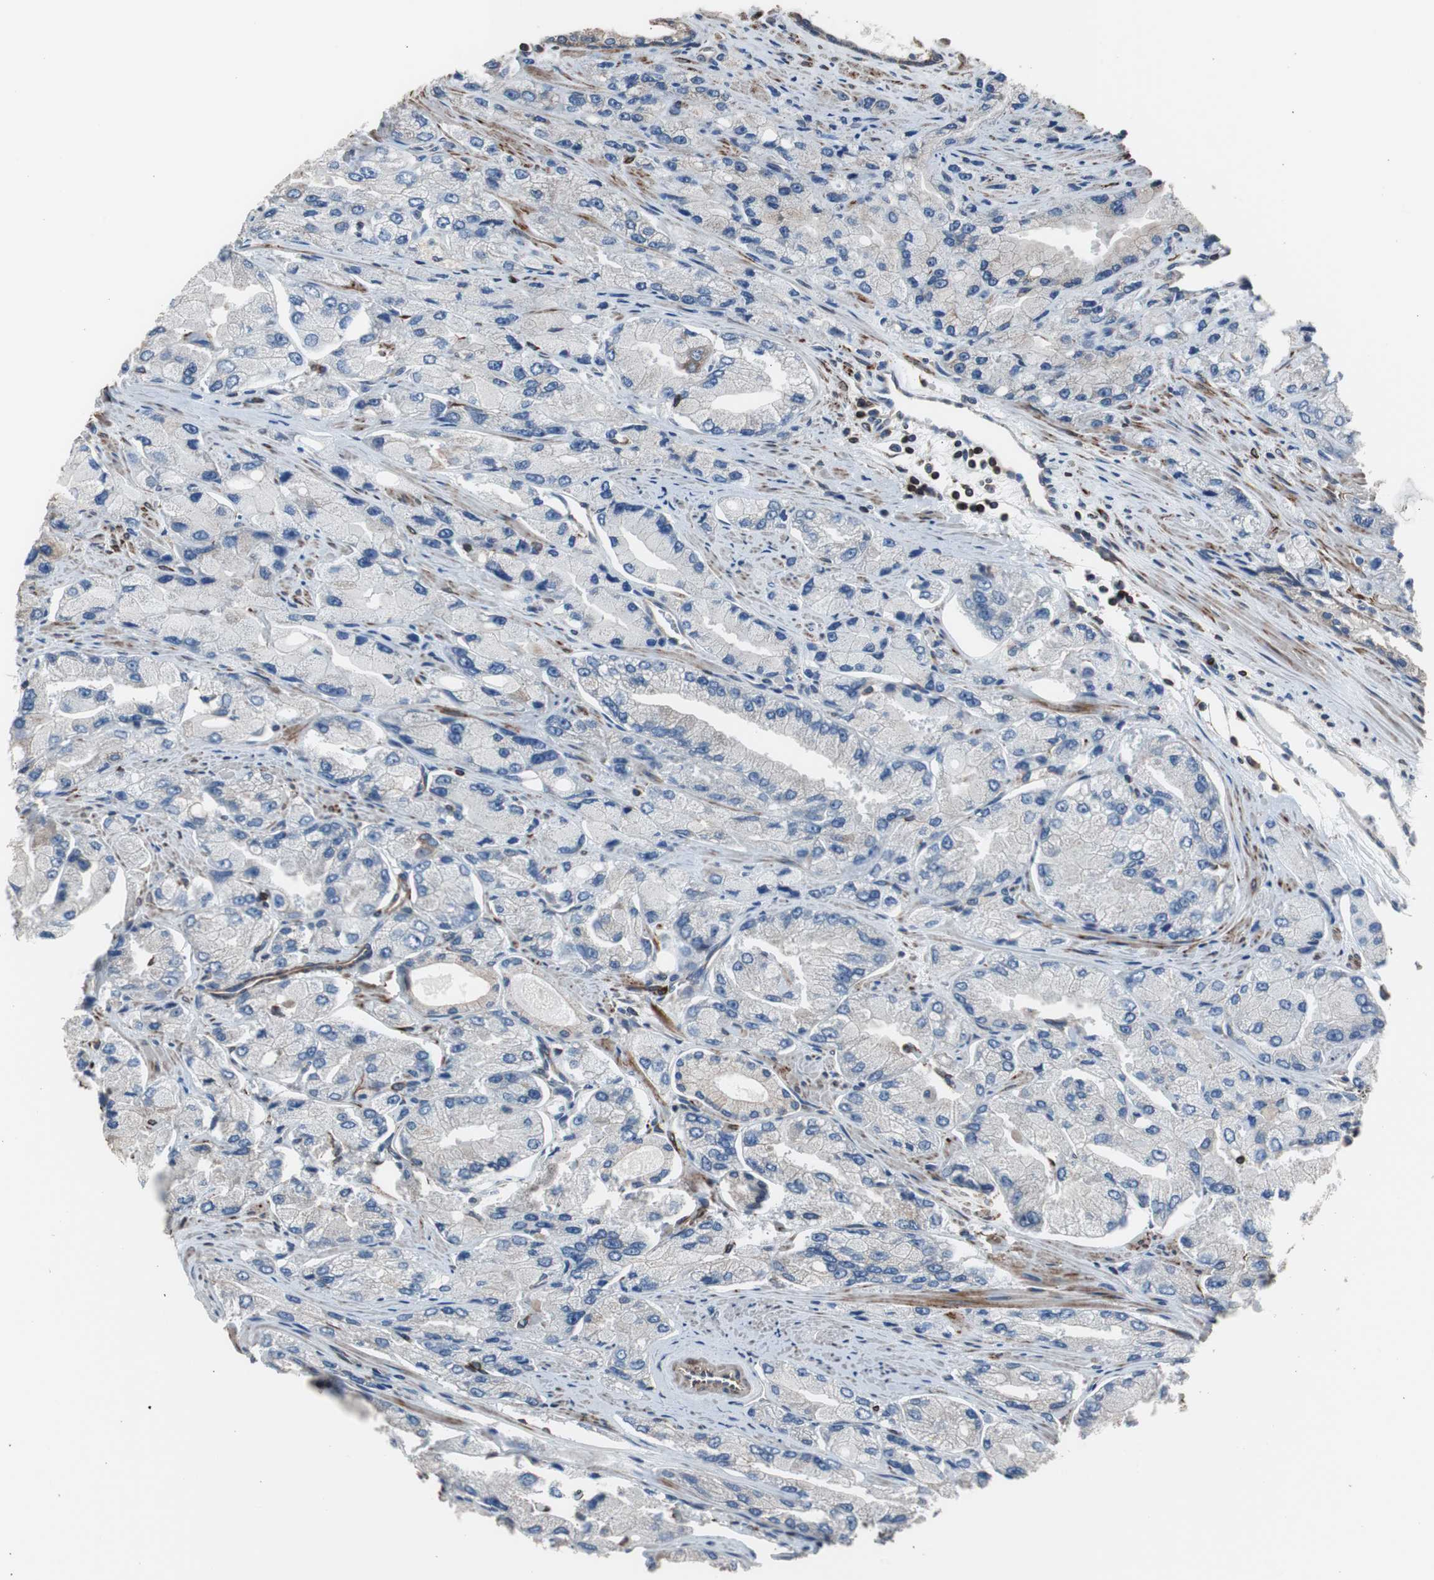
{"staining": {"intensity": "negative", "quantity": "none", "location": "none"}, "tissue": "prostate cancer", "cell_type": "Tumor cells", "image_type": "cancer", "snomed": [{"axis": "morphology", "description": "Adenocarcinoma, High grade"}, {"axis": "topography", "description": "Prostate"}], "caption": "High power microscopy histopathology image of an immunohistochemistry (IHC) photomicrograph of high-grade adenocarcinoma (prostate), revealing no significant positivity in tumor cells.", "gene": "PBXIP1", "patient": {"sex": "male", "age": 58}}